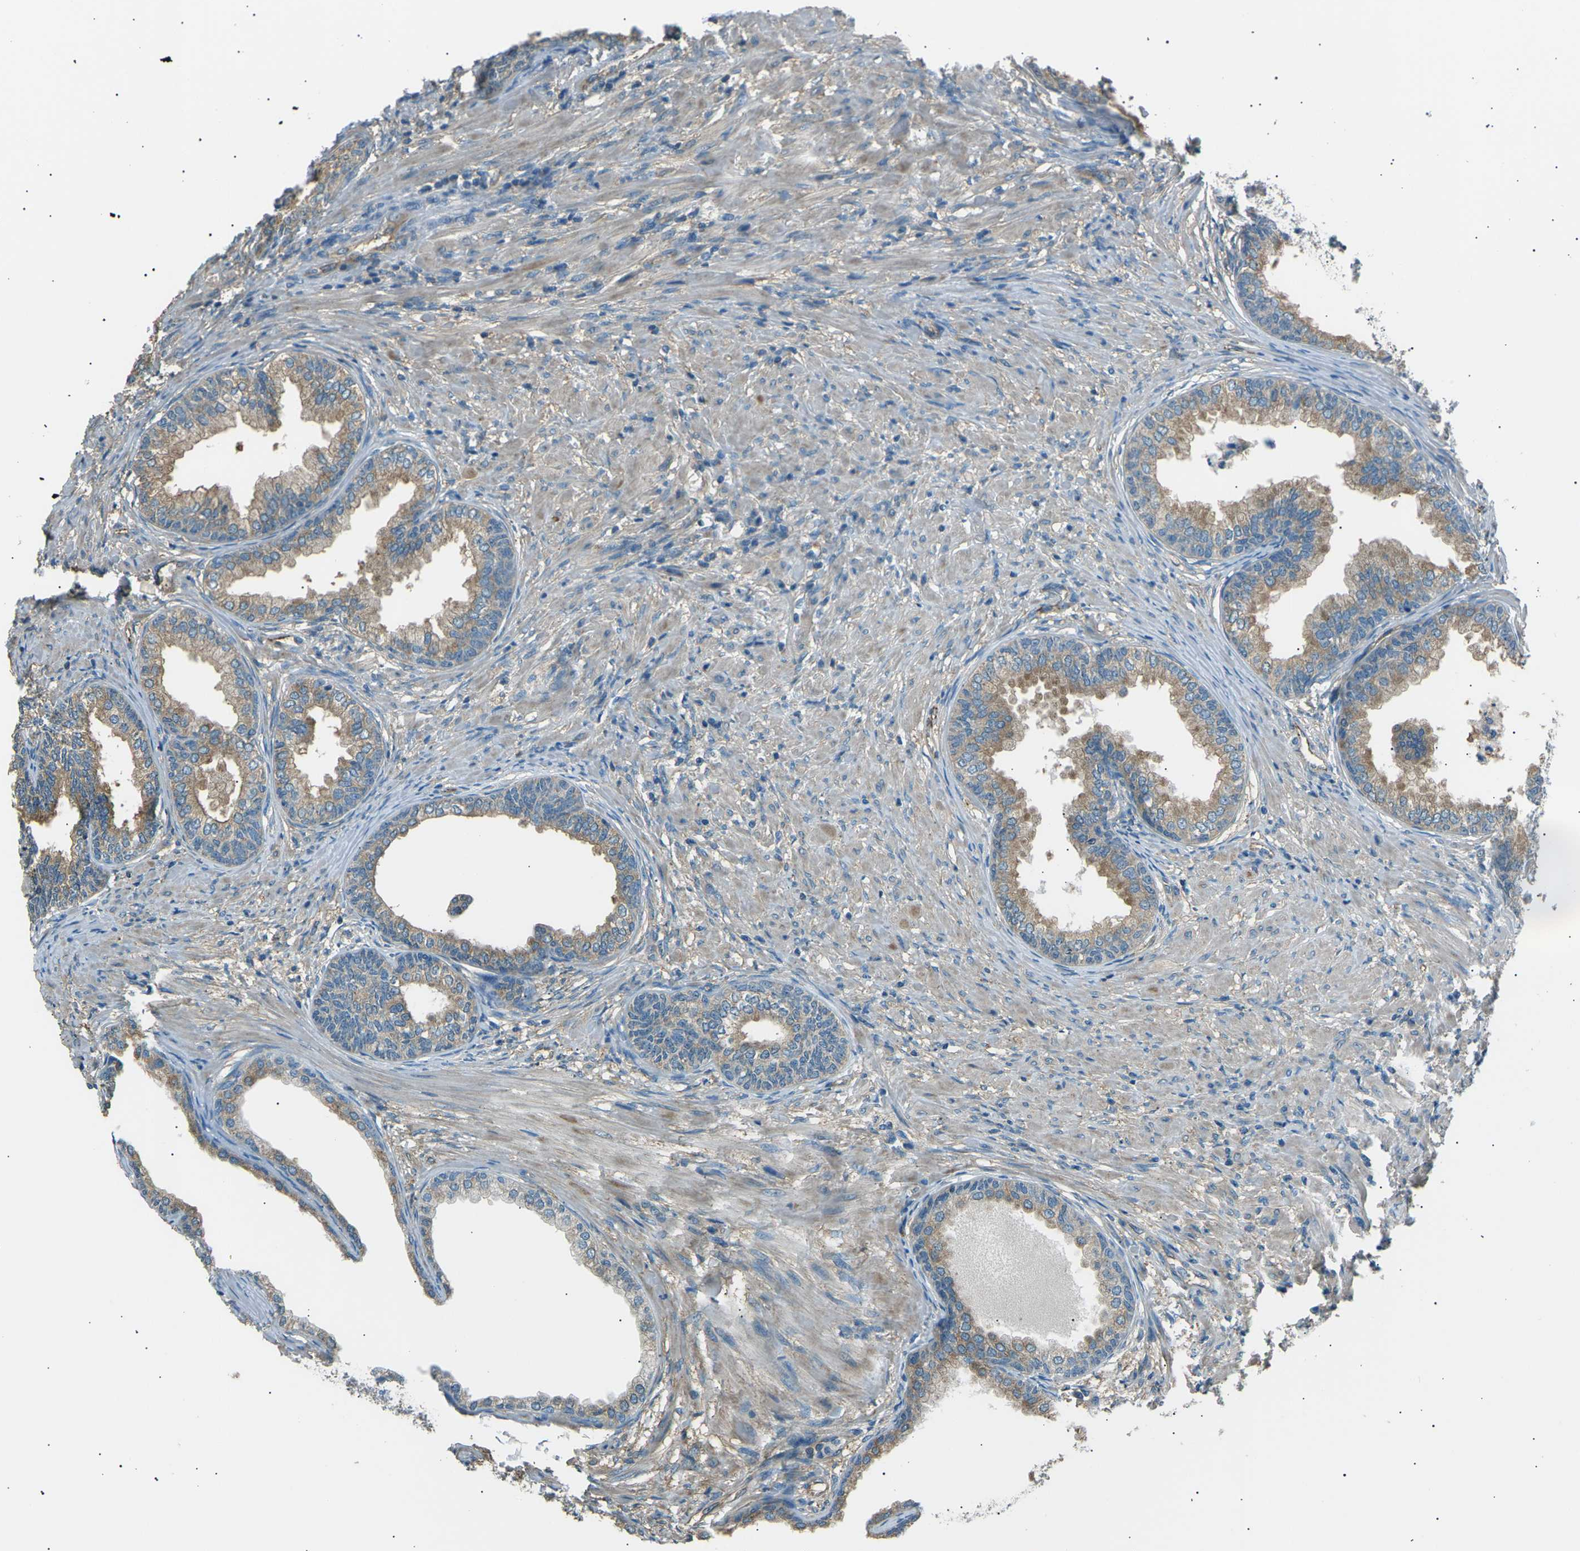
{"staining": {"intensity": "weak", "quantity": ">75%", "location": "cytoplasmic/membranous"}, "tissue": "prostate", "cell_type": "Glandular cells", "image_type": "normal", "snomed": [{"axis": "morphology", "description": "Normal tissue, NOS"}, {"axis": "topography", "description": "Prostate"}], "caption": "Immunohistochemical staining of benign prostate exhibits low levels of weak cytoplasmic/membranous expression in approximately >75% of glandular cells. The staining is performed using DAB (3,3'-diaminobenzidine) brown chromogen to label protein expression. The nuclei are counter-stained blue using hematoxylin.", "gene": "SLK", "patient": {"sex": "male", "age": 76}}